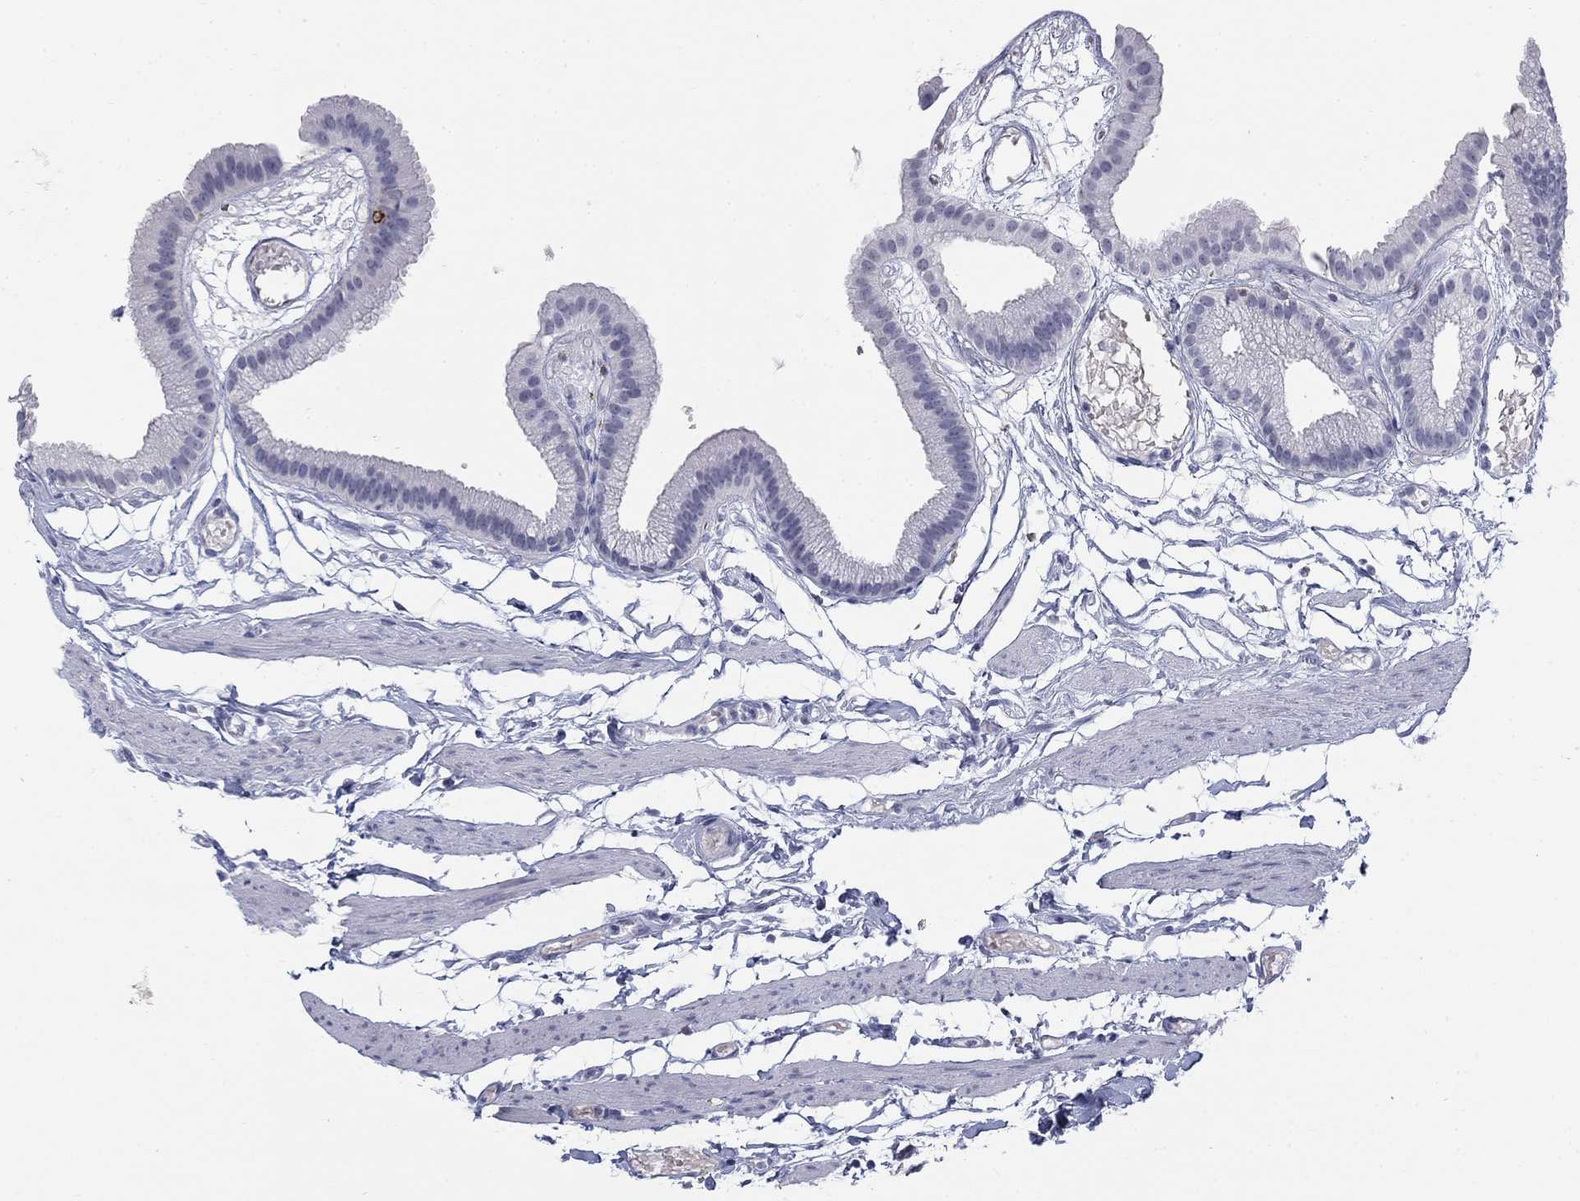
{"staining": {"intensity": "negative", "quantity": "none", "location": "none"}, "tissue": "gallbladder", "cell_type": "Glandular cells", "image_type": "normal", "snomed": [{"axis": "morphology", "description": "Normal tissue, NOS"}, {"axis": "topography", "description": "Gallbladder"}], "caption": "Protein analysis of normal gallbladder demonstrates no significant positivity in glandular cells.", "gene": "ECEL1", "patient": {"sex": "female", "age": 45}}